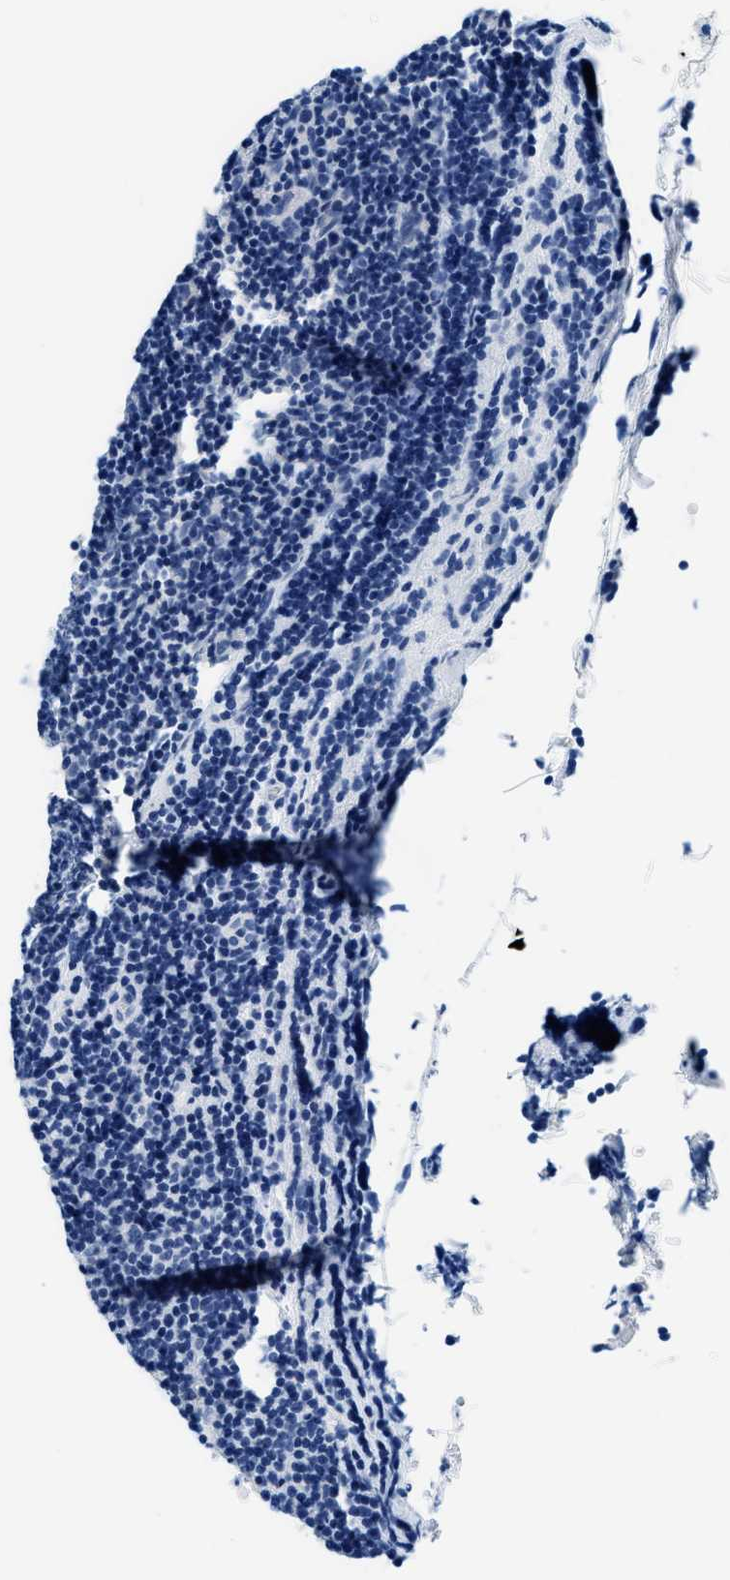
{"staining": {"intensity": "negative", "quantity": "none", "location": "none"}, "tissue": "lymphoma", "cell_type": "Tumor cells", "image_type": "cancer", "snomed": [{"axis": "morphology", "description": "Malignant lymphoma, non-Hodgkin's type, Low grade"}, {"axis": "topography", "description": "Lymph node"}], "caption": "Protein analysis of low-grade malignant lymphoma, non-Hodgkin's type exhibits no significant expression in tumor cells.", "gene": "GSTM3", "patient": {"sex": "male", "age": 83}}